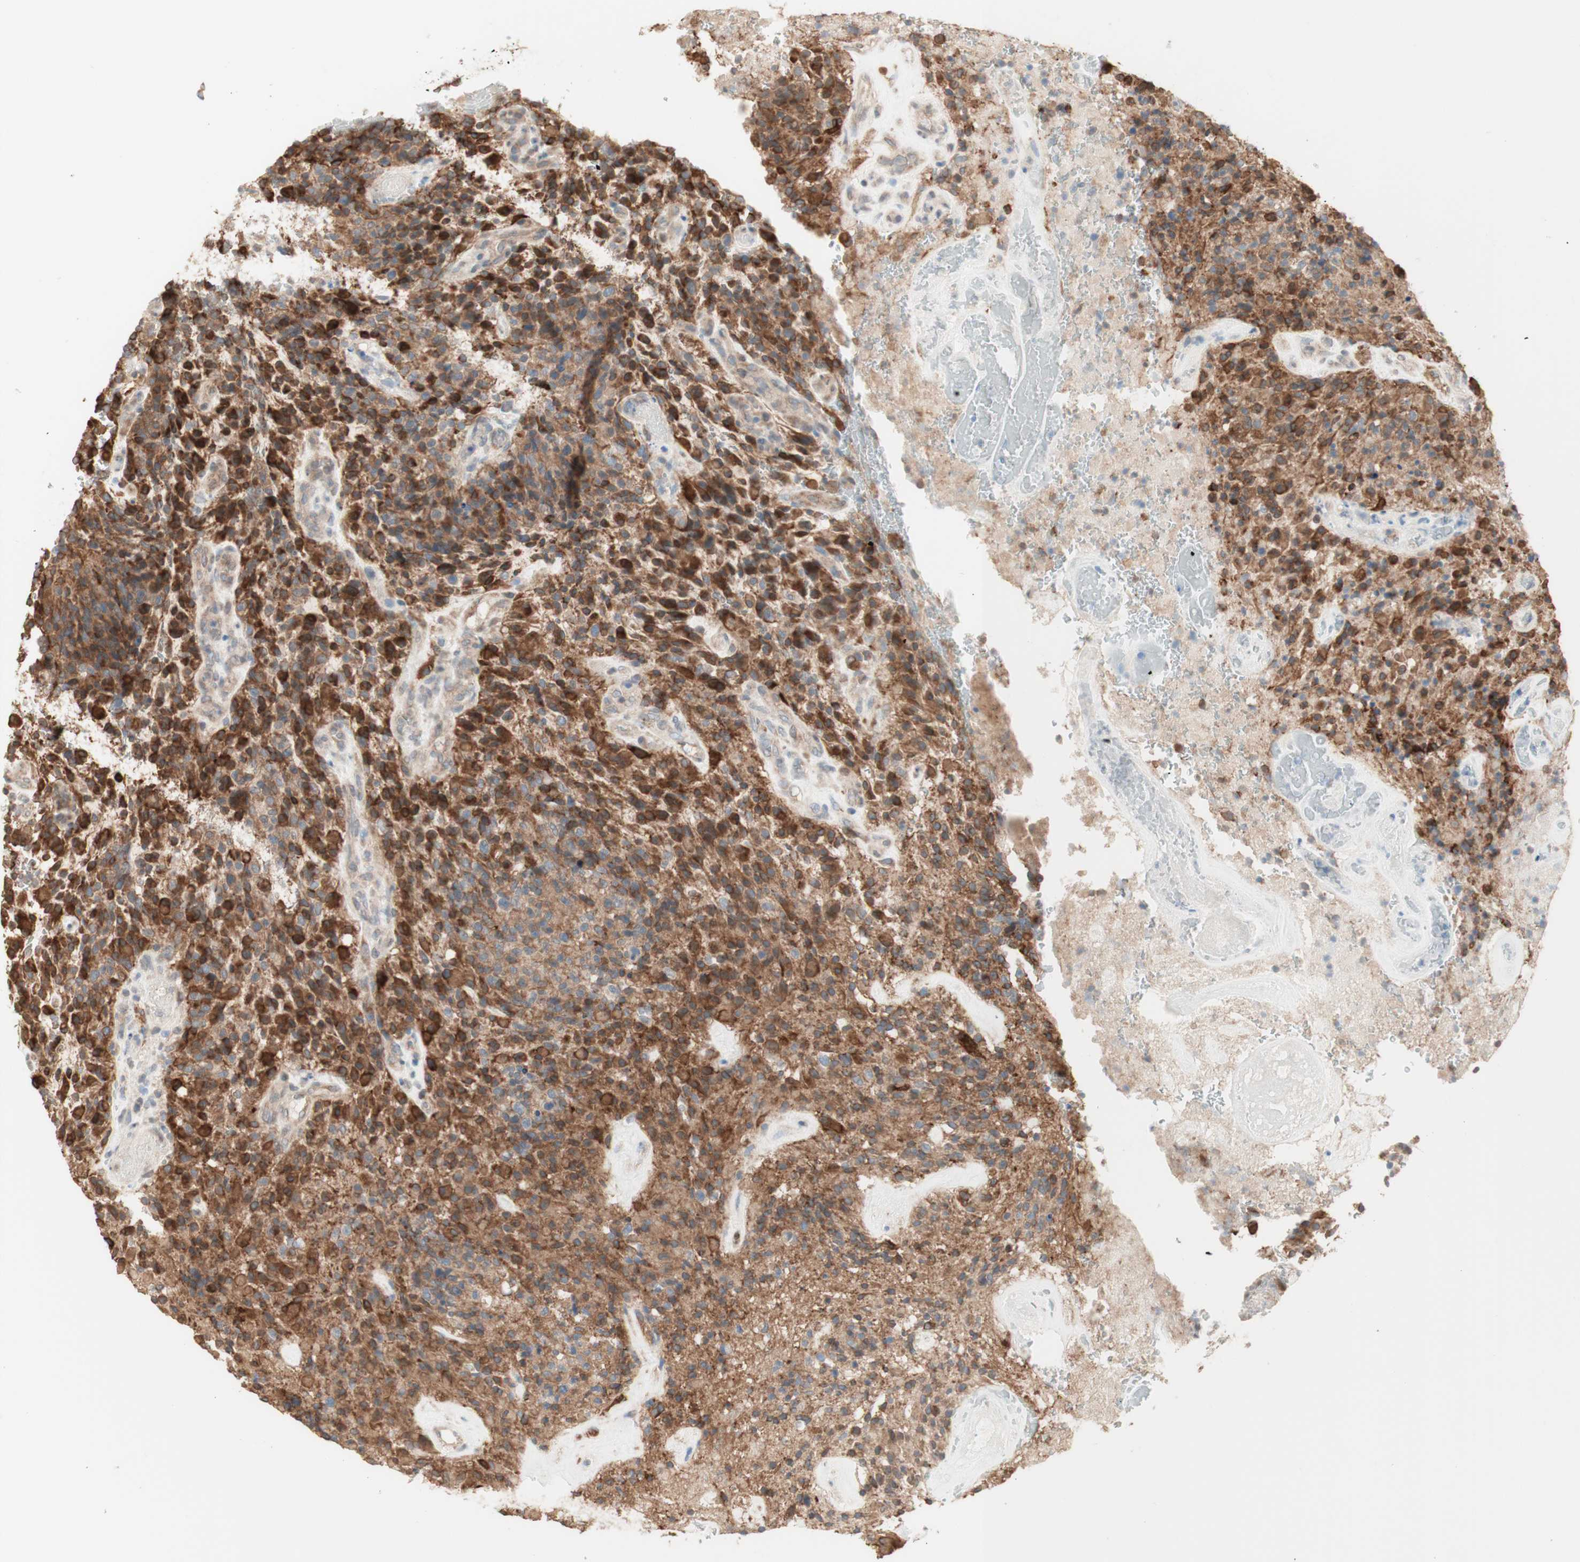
{"staining": {"intensity": "moderate", "quantity": ">75%", "location": "cytoplasmic/membranous"}, "tissue": "glioma", "cell_type": "Tumor cells", "image_type": "cancer", "snomed": [{"axis": "morphology", "description": "Glioma, malignant, High grade"}, {"axis": "topography", "description": "Brain"}], "caption": "Immunohistochemistry (IHC) (DAB) staining of human glioma exhibits moderate cytoplasmic/membranous protein expression in approximately >75% of tumor cells. Using DAB (3,3'-diaminobenzidine) (brown) and hematoxylin (blue) stains, captured at high magnification using brightfield microscopy.", "gene": "COMT", "patient": {"sex": "male", "age": 71}}